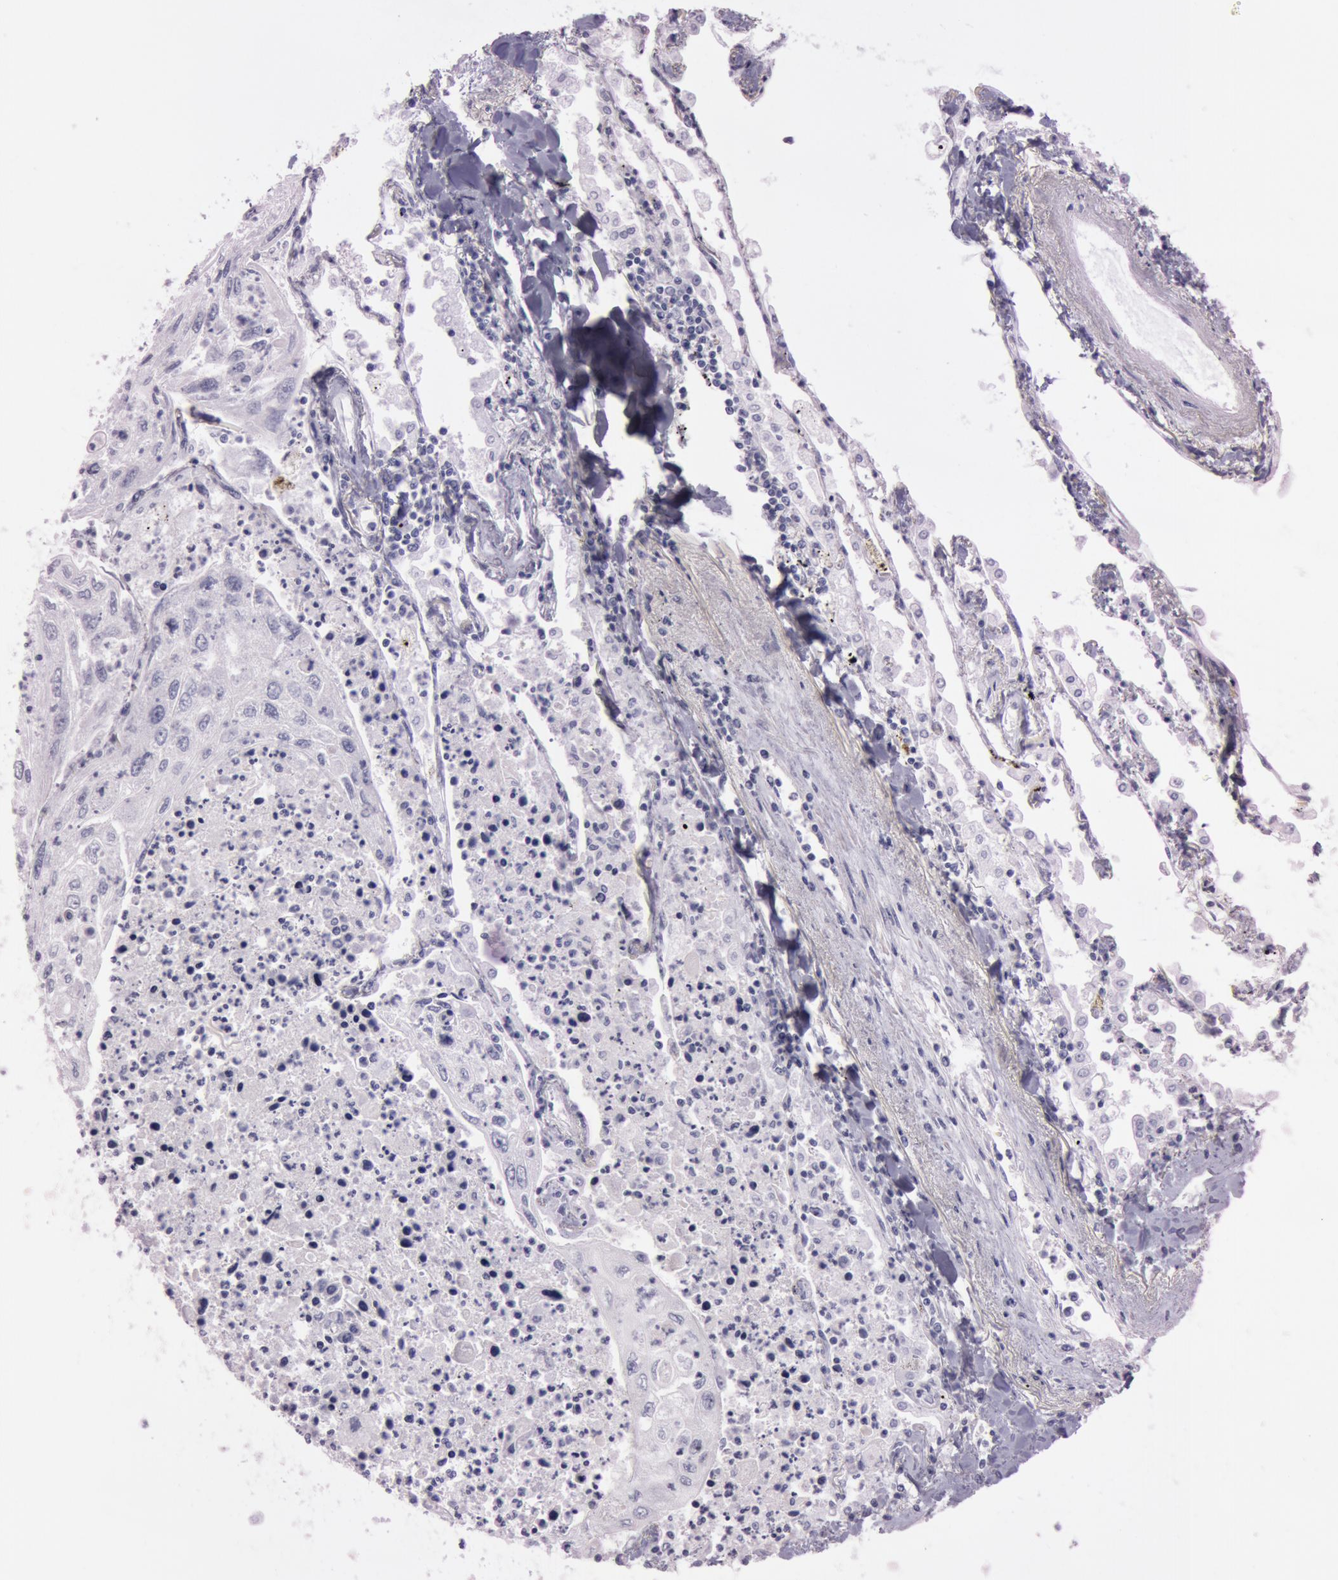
{"staining": {"intensity": "negative", "quantity": "none", "location": "none"}, "tissue": "lung cancer", "cell_type": "Tumor cells", "image_type": "cancer", "snomed": [{"axis": "morphology", "description": "Squamous cell carcinoma, NOS"}, {"axis": "topography", "description": "Lung"}], "caption": "The immunohistochemistry (IHC) histopathology image has no significant positivity in tumor cells of lung squamous cell carcinoma tissue. (Stains: DAB immunohistochemistry (IHC) with hematoxylin counter stain, Microscopy: brightfield microscopy at high magnification).", "gene": "S100A7", "patient": {"sex": "male", "age": 75}}